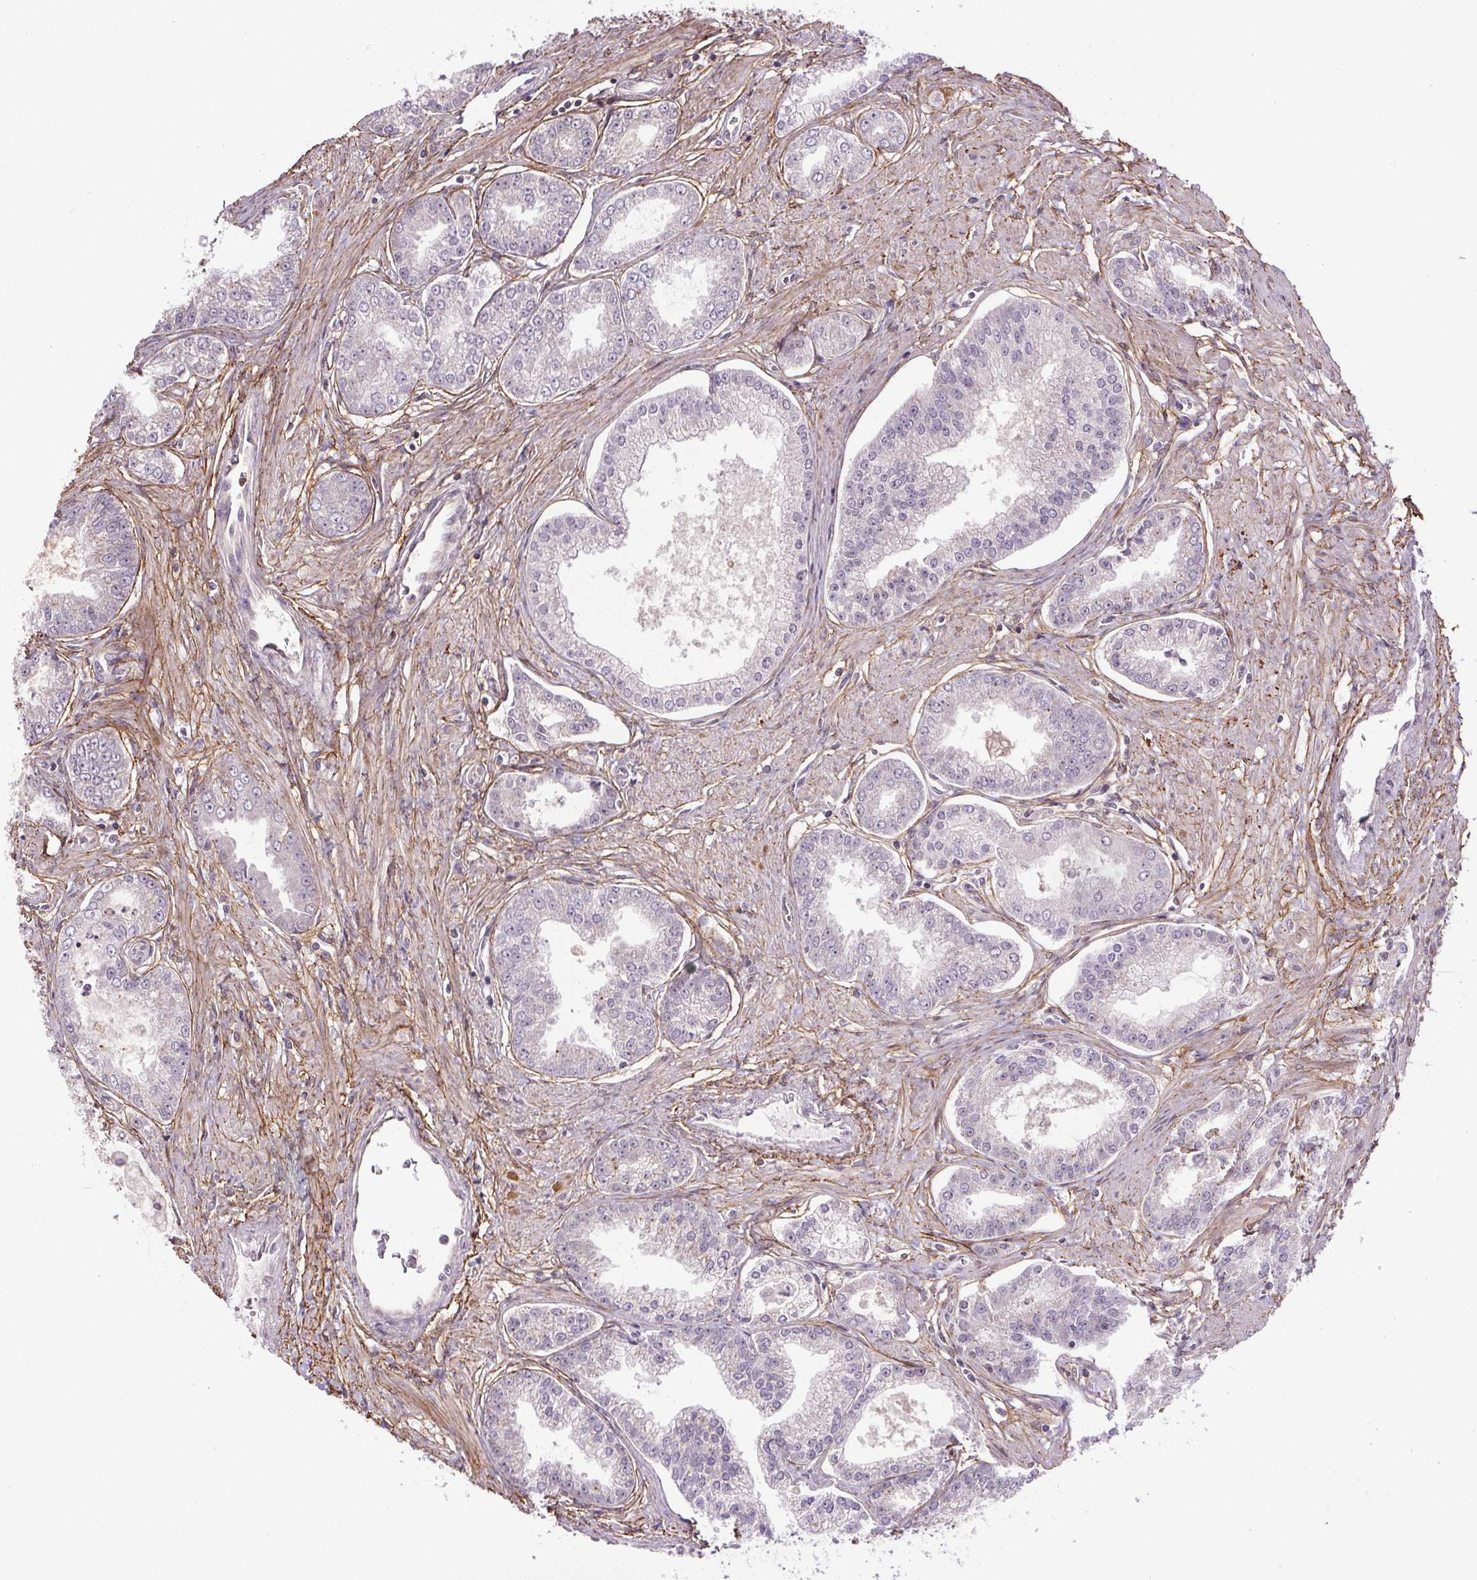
{"staining": {"intensity": "negative", "quantity": "none", "location": "none"}, "tissue": "prostate cancer", "cell_type": "Tumor cells", "image_type": "cancer", "snomed": [{"axis": "morphology", "description": "Adenocarcinoma, NOS"}, {"axis": "topography", "description": "Prostate"}], "caption": "A photomicrograph of prostate cancer stained for a protein demonstrates no brown staining in tumor cells. (DAB (3,3'-diaminobenzidine) IHC with hematoxylin counter stain).", "gene": "KIAA0232", "patient": {"sex": "male", "age": 71}}